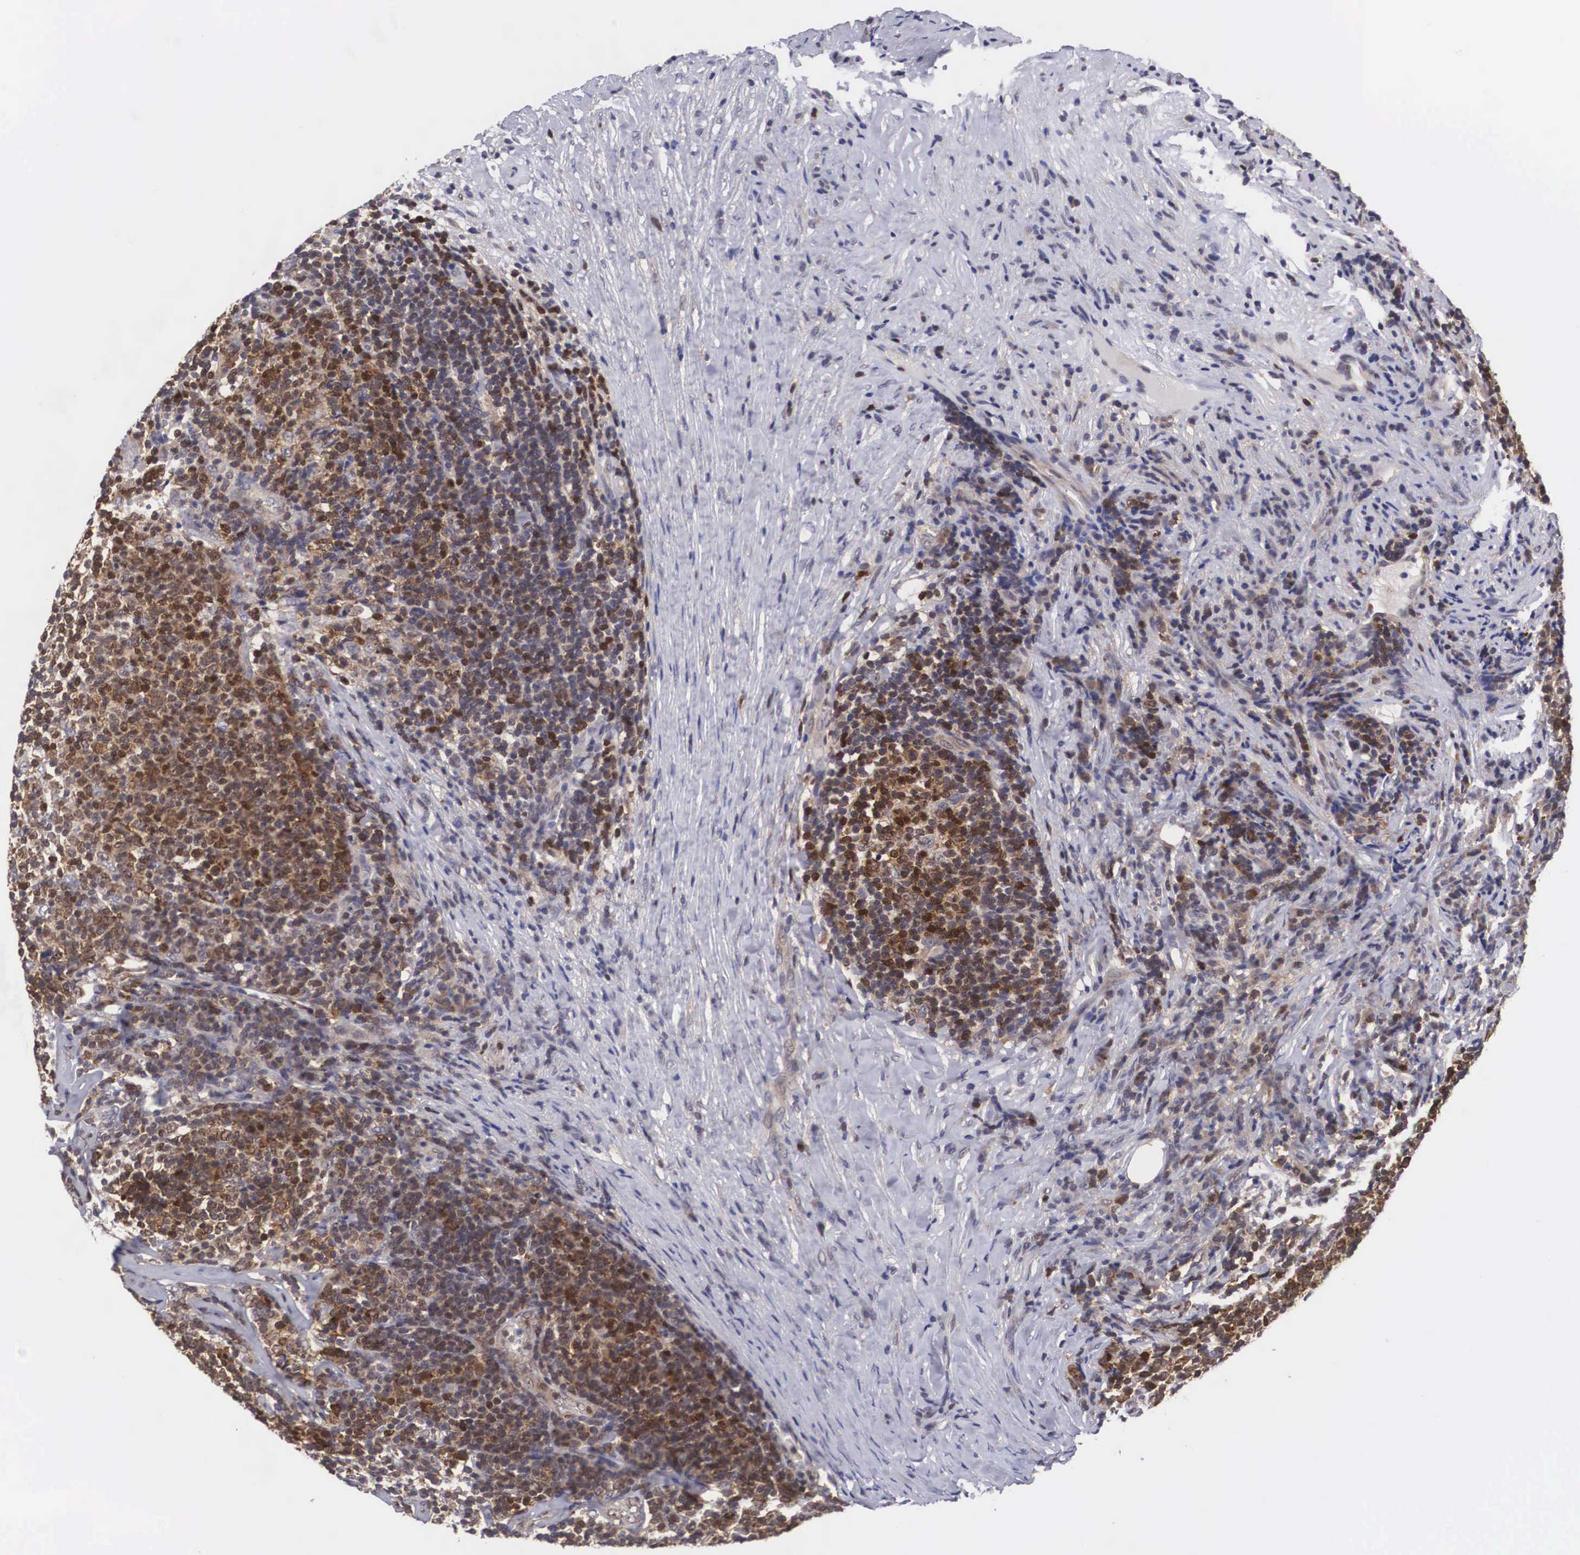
{"staining": {"intensity": "moderate", "quantity": "25%-75%", "location": "cytoplasmic/membranous"}, "tissue": "lymphoma", "cell_type": "Tumor cells", "image_type": "cancer", "snomed": [{"axis": "morphology", "description": "Malignant lymphoma, non-Hodgkin's type, Low grade"}, {"axis": "topography", "description": "Lymph node"}], "caption": "Low-grade malignant lymphoma, non-Hodgkin's type tissue reveals moderate cytoplasmic/membranous expression in about 25%-75% of tumor cells The staining was performed using DAB to visualize the protein expression in brown, while the nuclei were stained in blue with hematoxylin (Magnification: 20x).", "gene": "ADSL", "patient": {"sex": "male", "age": 74}}